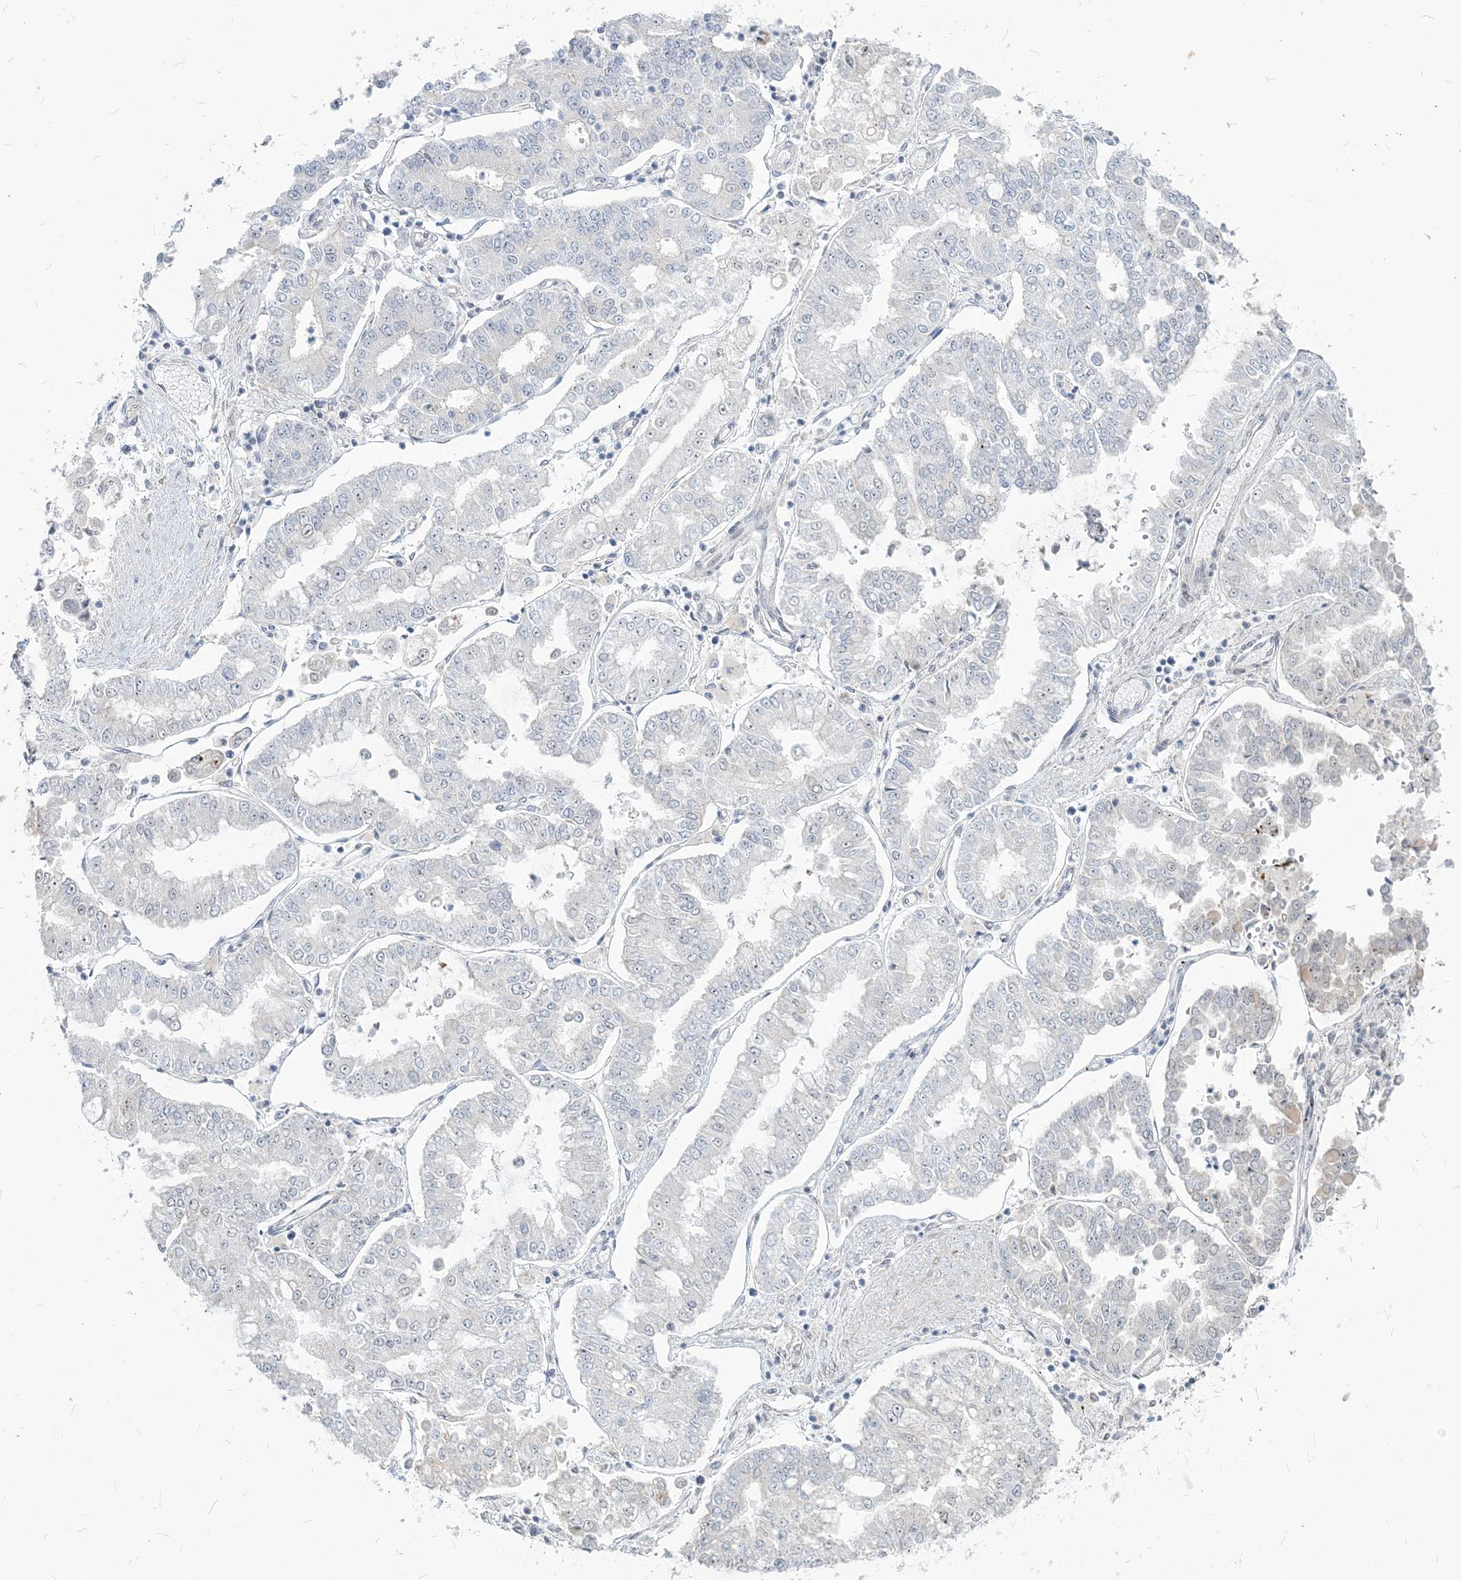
{"staining": {"intensity": "negative", "quantity": "none", "location": "none"}, "tissue": "stomach cancer", "cell_type": "Tumor cells", "image_type": "cancer", "snomed": [{"axis": "morphology", "description": "Adenocarcinoma, NOS"}, {"axis": "topography", "description": "Stomach"}], "caption": "This photomicrograph is of stomach adenocarcinoma stained with IHC to label a protein in brown with the nuclei are counter-stained blue. There is no expression in tumor cells.", "gene": "SDAD1", "patient": {"sex": "male", "age": 76}}